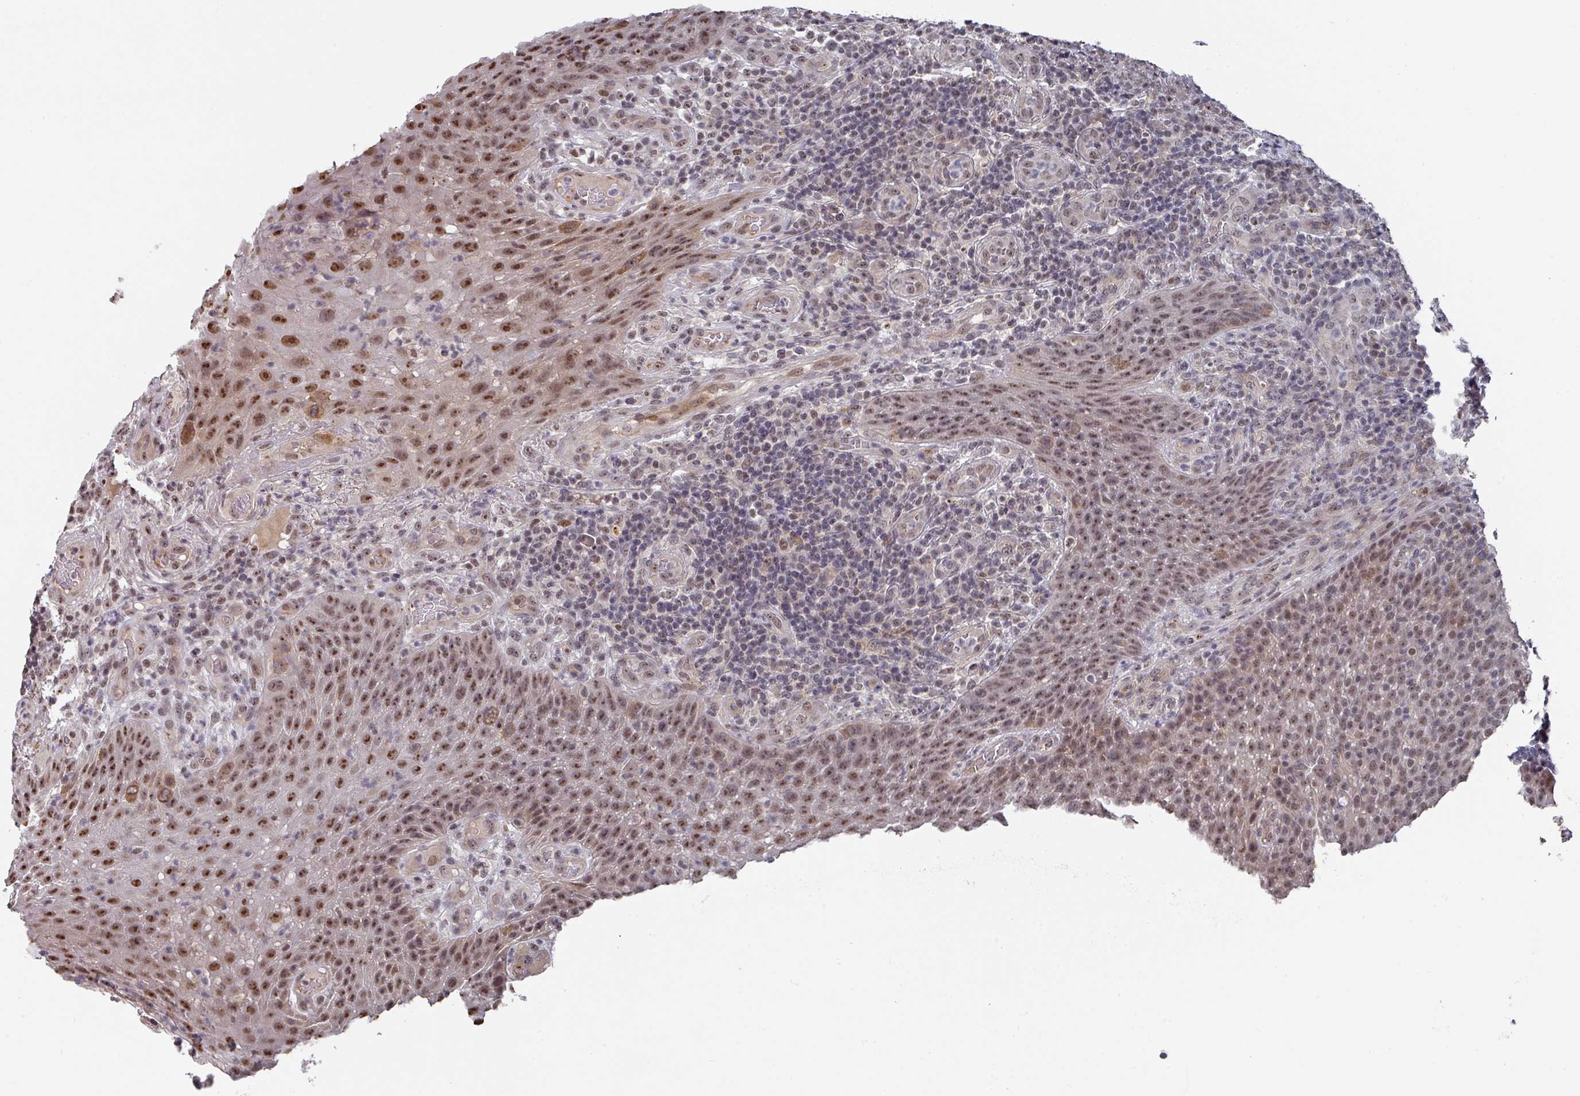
{"staining": {"intensity": "weak", "quantity": "<25%", "location": "nuclear"}, "tissue": "tonsil", "cell_type": "Germinal center cells", "image_type": "normal", "snomed": [{"axis": "morphology", "description": "Normal tissue, NOS"}, {"axis": "topography", "description": "Tonsil"}], "caption": "An immunohistochemistry (IHC) photomicrograph of normal tonsil is shown. There is no staining in germinal center cells of tonsil.", "gene": "ZNF654", "patient": {"sex": "male", "age": 17}}